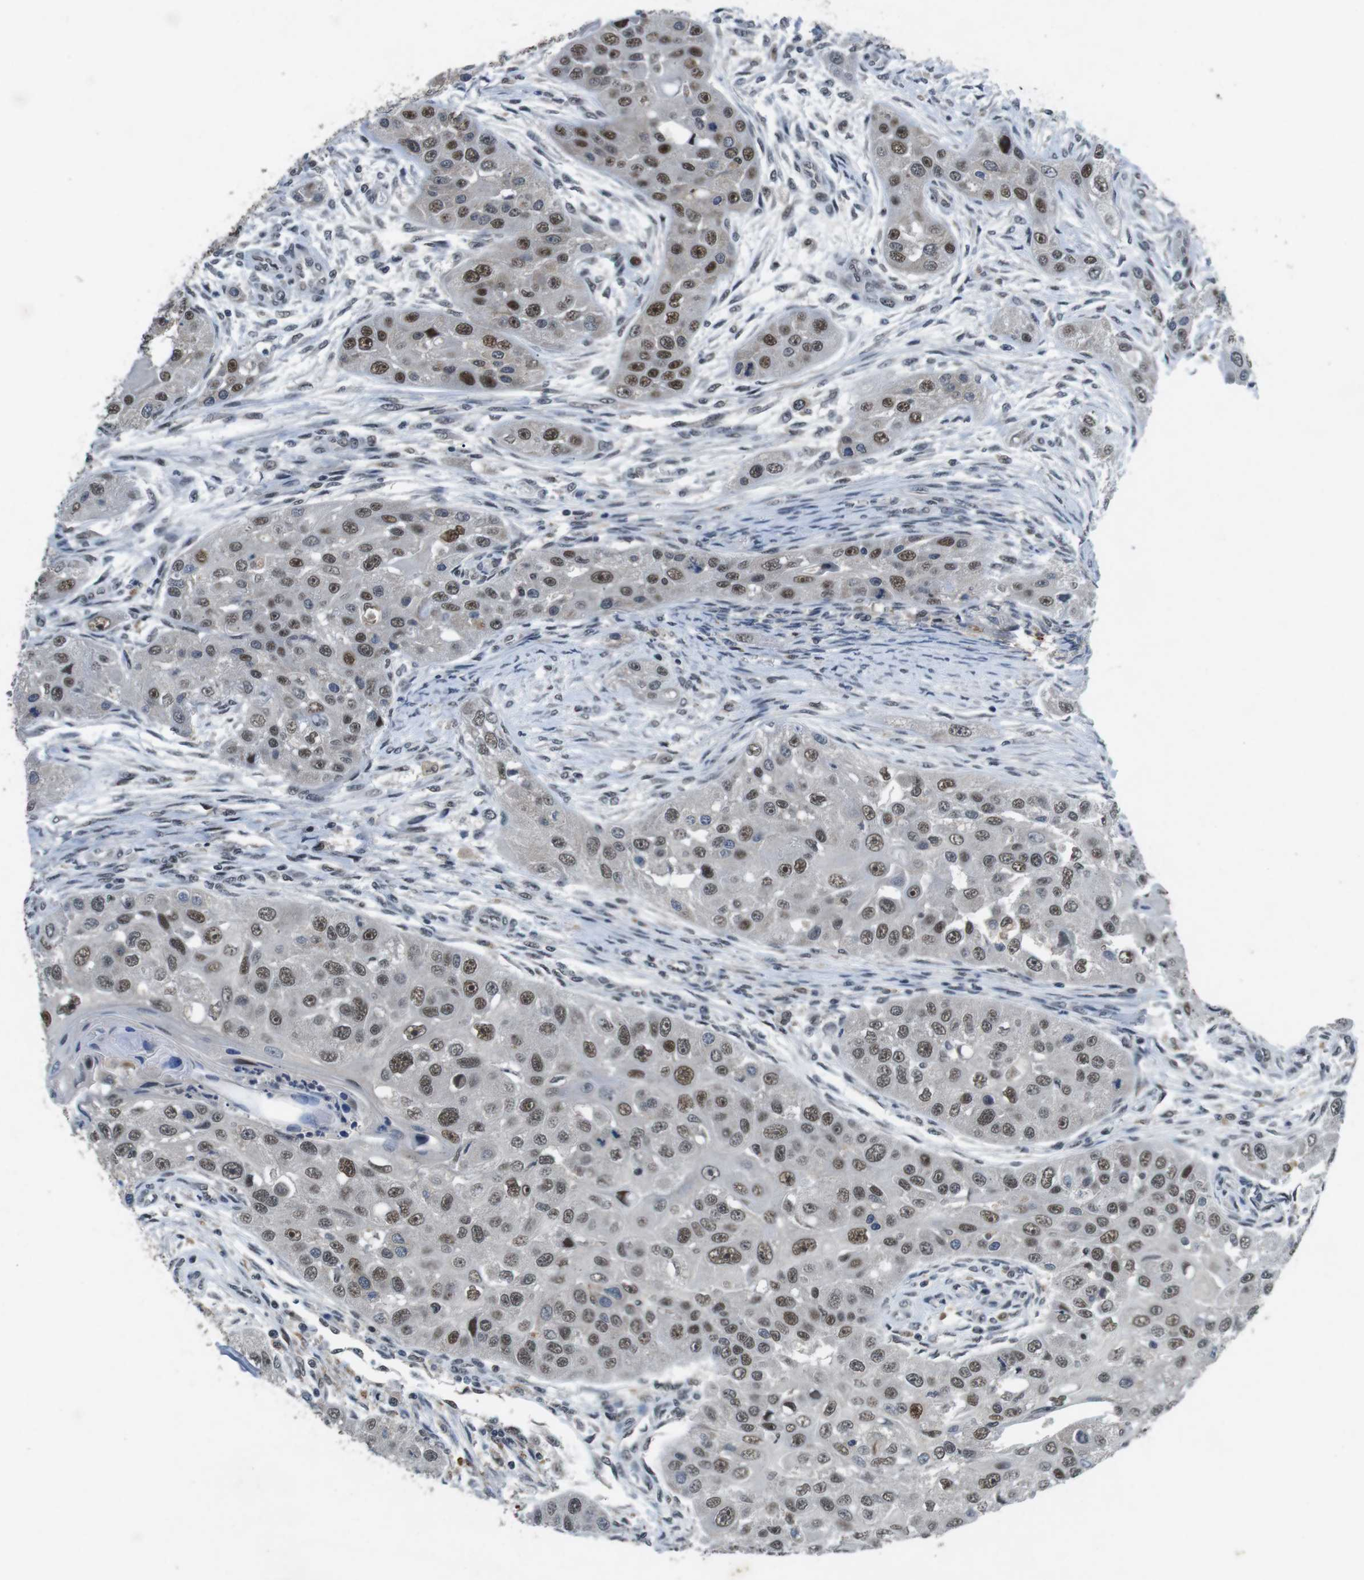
{"staining": {"intensity": "moderate", "quantity": ">75%", "location": "nuclear"}, "tissue": "head and neck cancer", "cell_type": "Tumor cells", "image_type": "cancer", "snomed": [{"axis": "morphology", "description": "Normal tissue, NOS"}, {"axis": "morphology", "description": "Squamous cell carcinoma, NOS"}, {"axis": "topography", "description": "Skeletal muscle"}, {"axis": "topography", "description": "Head-Neck"}], "caption": "Moderate nuclear protein expression is present in approximately >75% of tumor cells in head and neck cancer (squamous cell carcinoma). (DAB (3,3'-diaminobenzidine) = brown stain, brightfield microscopy at high magnification).", "gene": "USP7", "patient": {"sex": "male", "age": 51}}